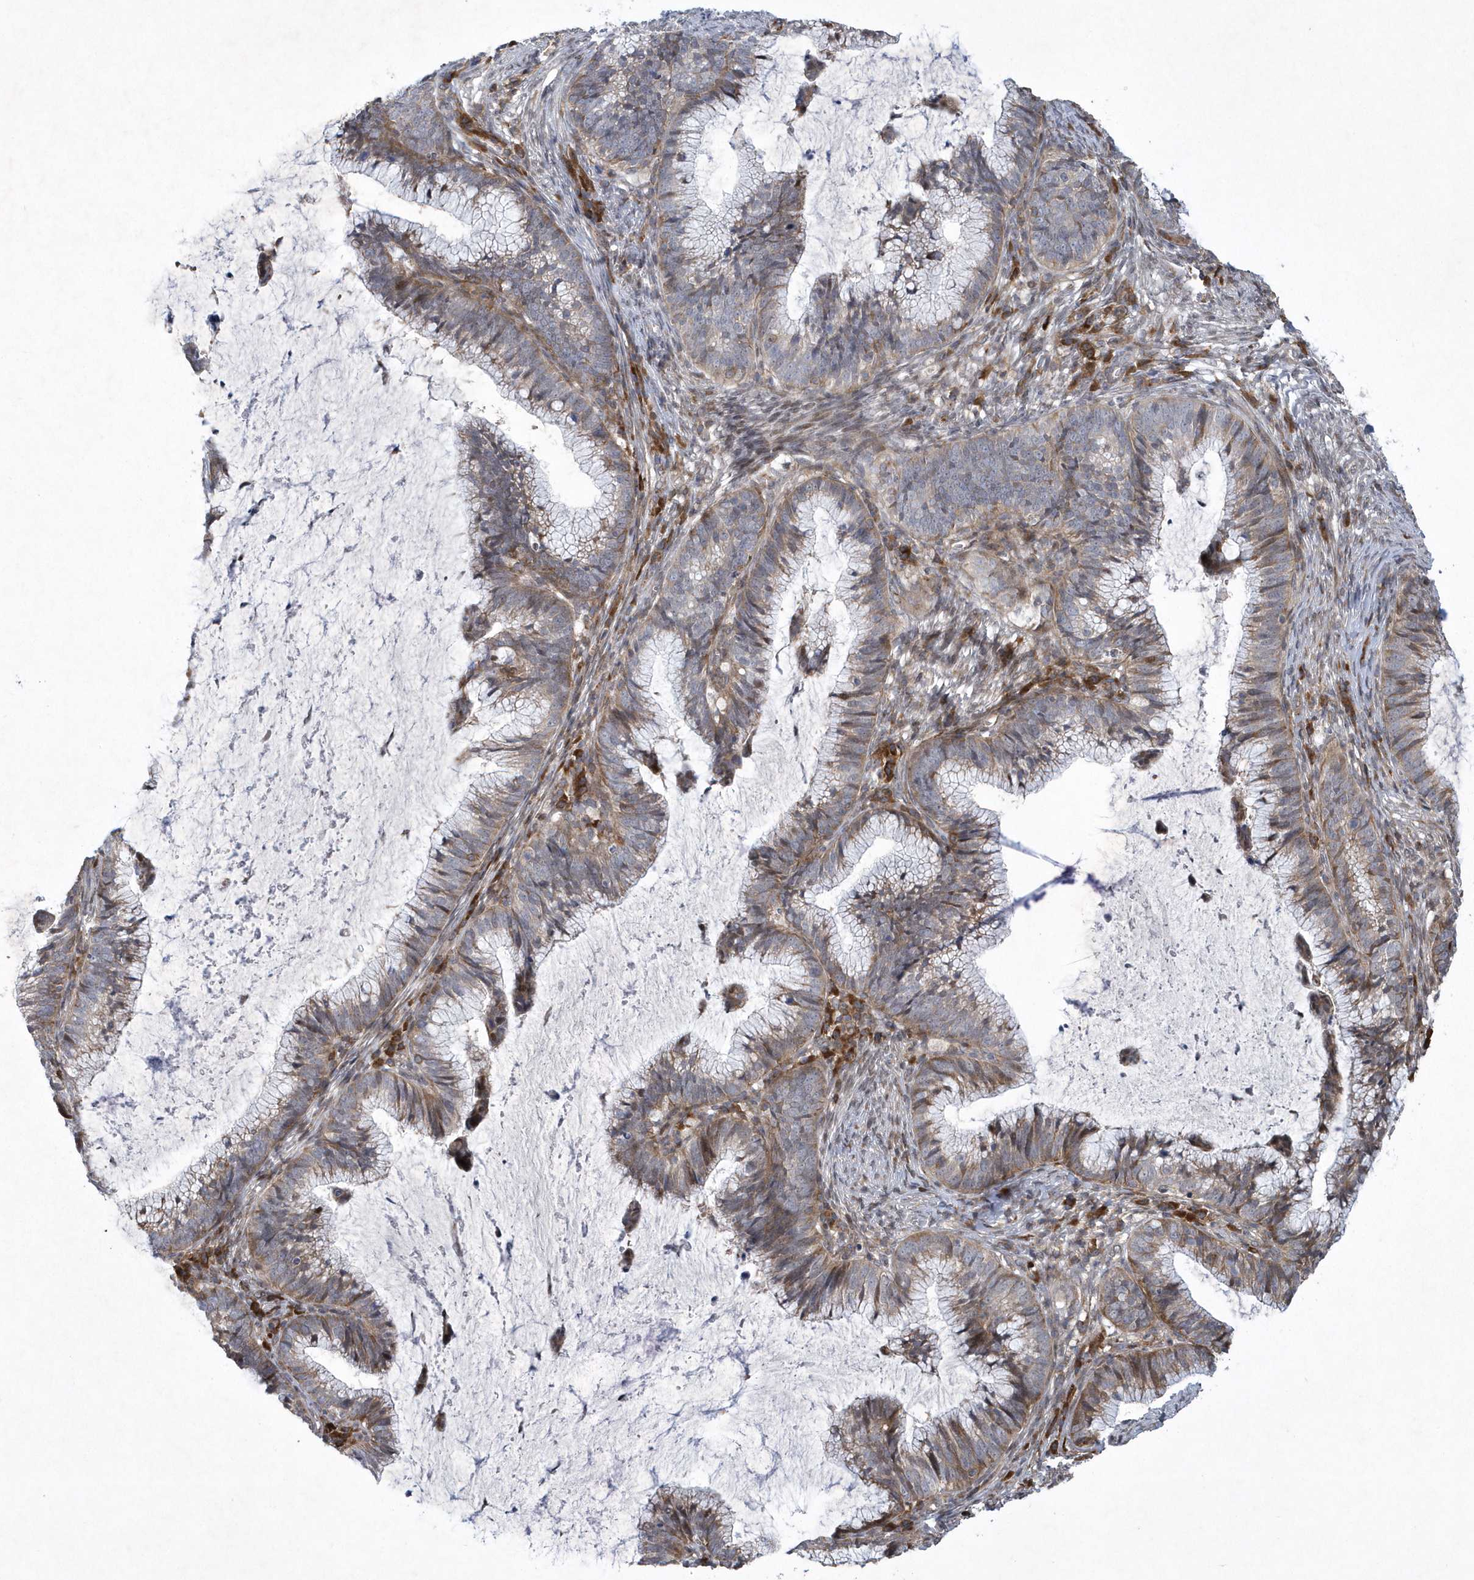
{"staining": {"intensity": "weak", "quantity": "25%-75%", "location": "cytoplasmic/membranous"}, "tissue": "cervical cancer", "cell_type": "Tumor cells", "image_type": "cancer", "snomed": [{"axis": "morphology", "description": "Adenocarcinoma, NOS"}, {"axis": "topography", "description": "Cervix"}], "caption": "Adenocarcinoma (cervical) stained with DAB IHC reveals low levels of weak cytoplasmic/membranous staining in about 25%-75% of tumor cells.", "gene": "N4BP2", "patient": {"sex": "female", "age": 36}}